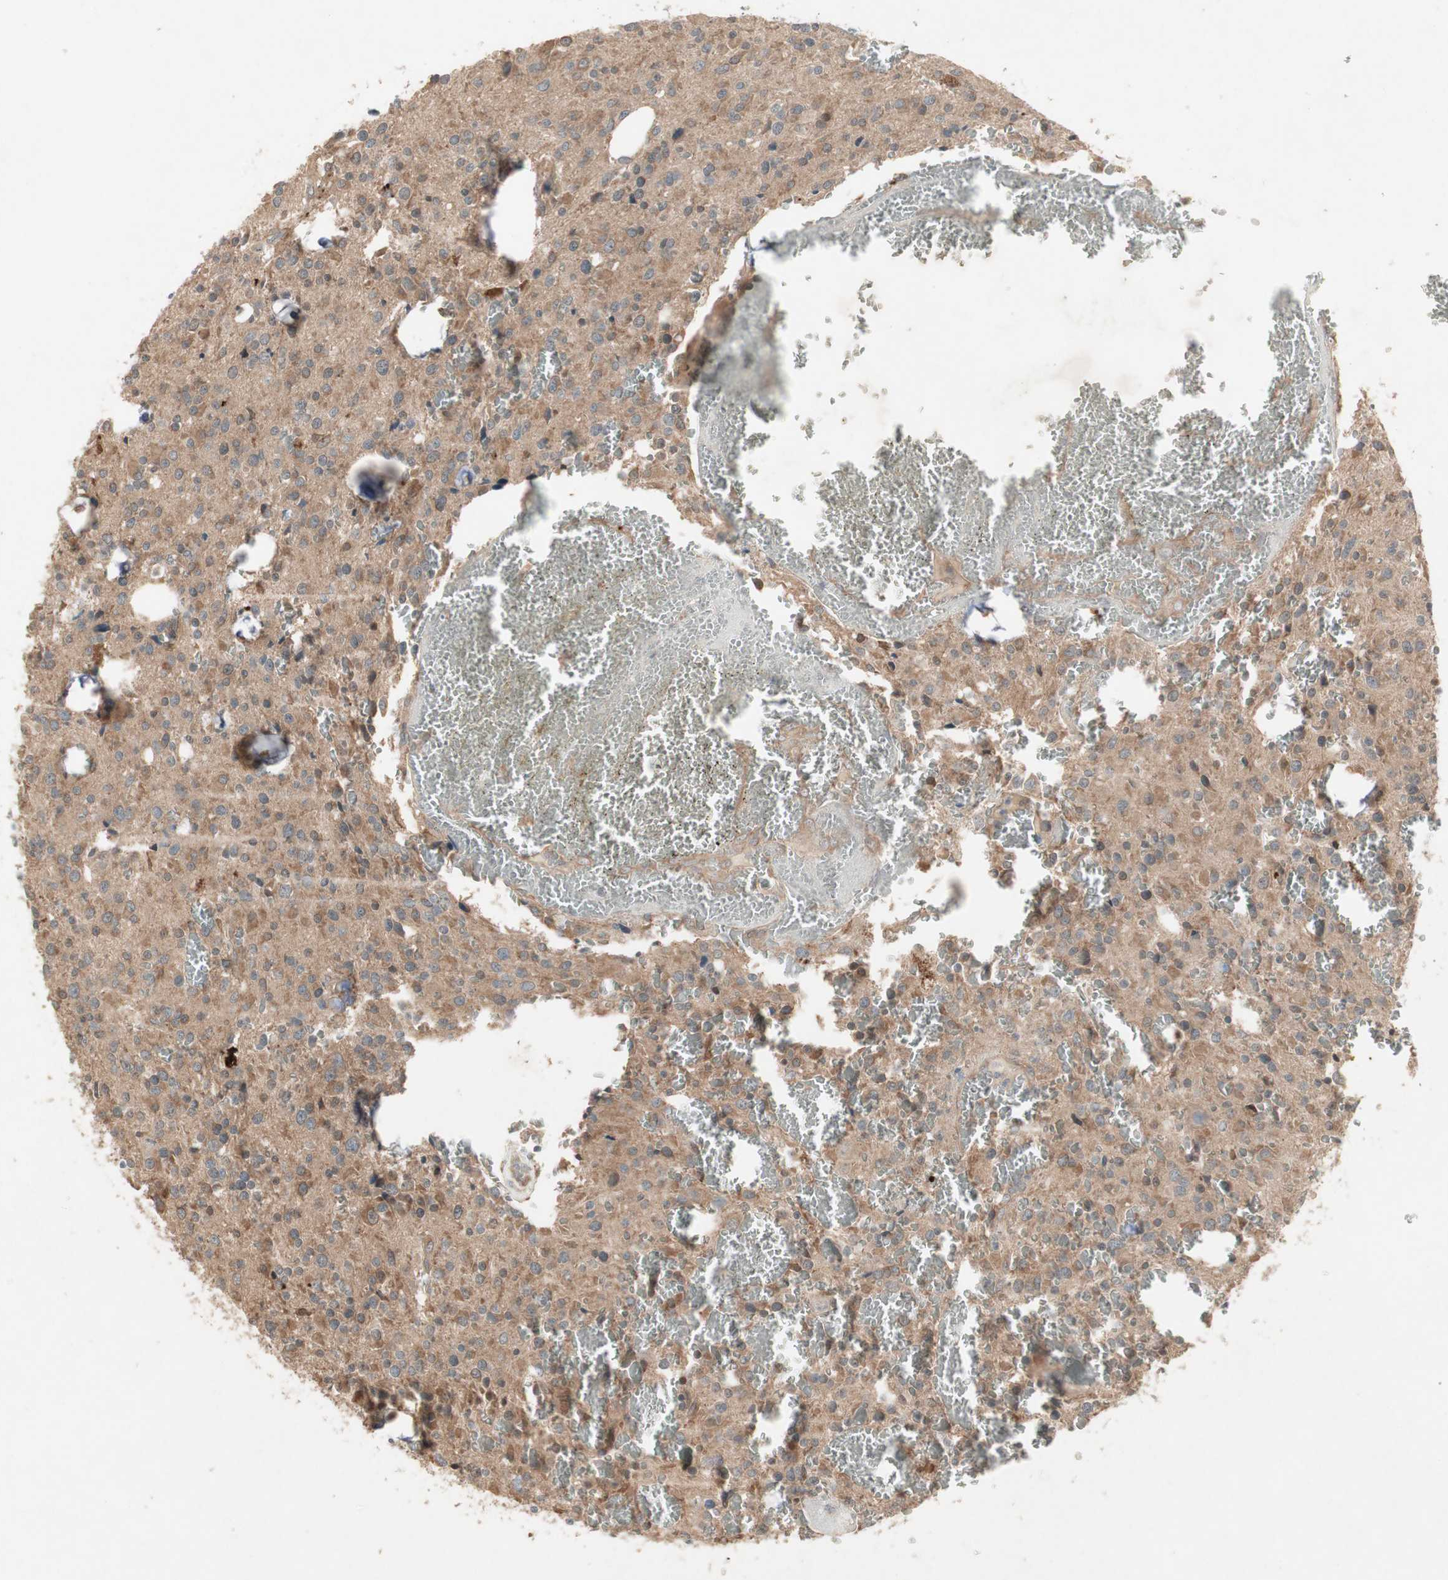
{"staining": {"intensity": "moderate", "quantity": "25%-75%", "location": "cytoplasmic/membranous"}, "tissue": "glioma", "cell_type": "Tumor cells", "image_type": "cancer", "snomed": [{"axis": "morphology", "description": "Glioma, malignant, Low grade"}, {"axis": "topography", "description": "Brain"}], "caption": "A brown stain highlights moderate cytoplasmic/membranous staining of a protein in human malignant low-grade glioma tumor cells.", "gene": "JMJD7-PLA2G4B", "patient": {"sex": "male", "age": 58}}